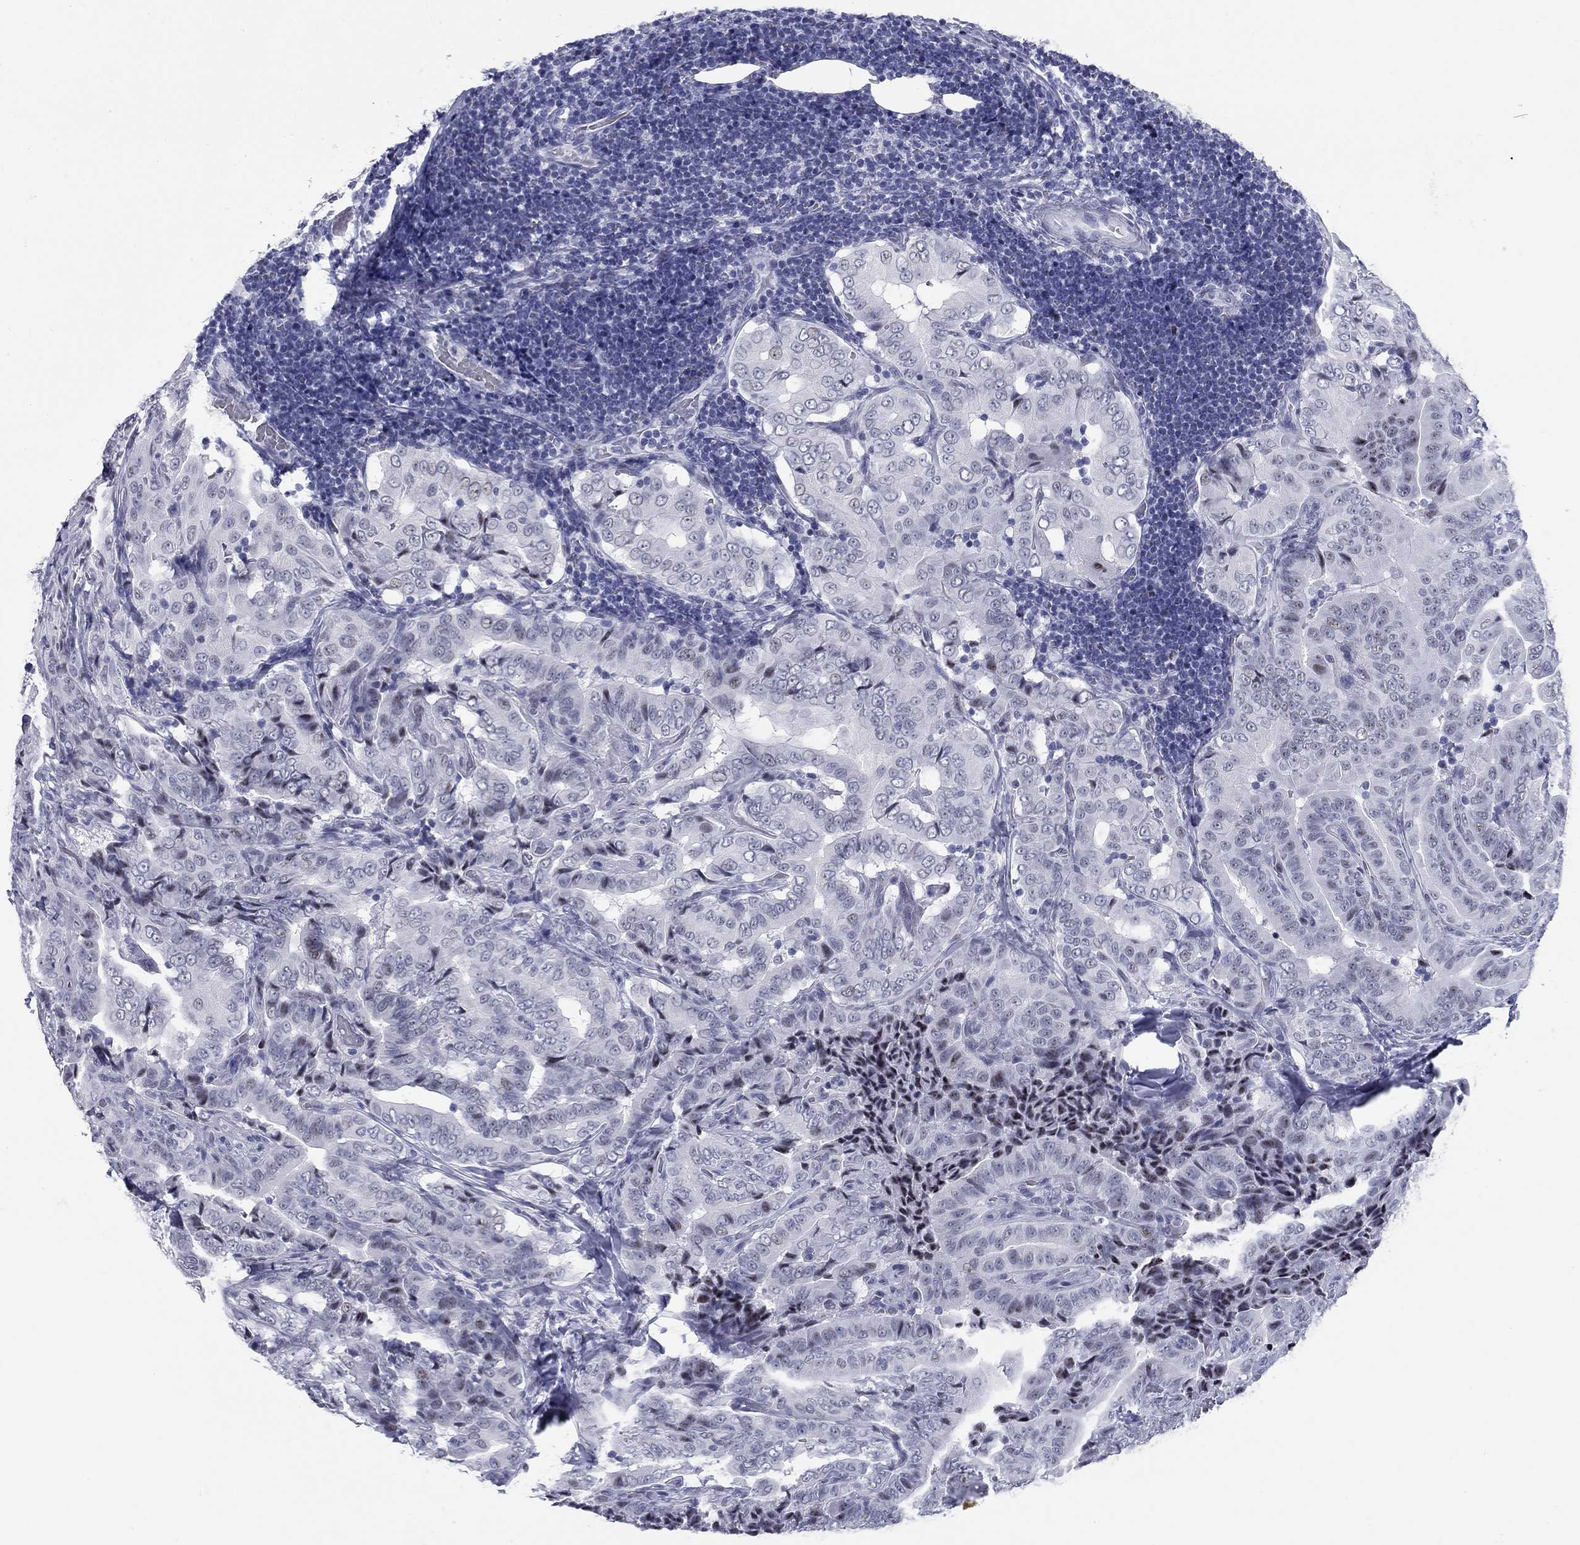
{"staining": {"intensity": "negative", "quantity": "none", "location": "none"}, "tissue": "thyroid cancer", "cell_type": "Tumor cells", "image_type": "cancer", "snomed": [{"axis": "morphology", "description": "Papillary adenocarcinoma, NOS"}, {"axis": "topography", "description": "Thyroid gland"}], "caption": "A high-resolution histopathology image shows IHC staining of thyroid cancer, which exhibits no significant positivity in tumor cells.", "gene": "ASF1B", "patient": {"sex": "male", "age": 61}}